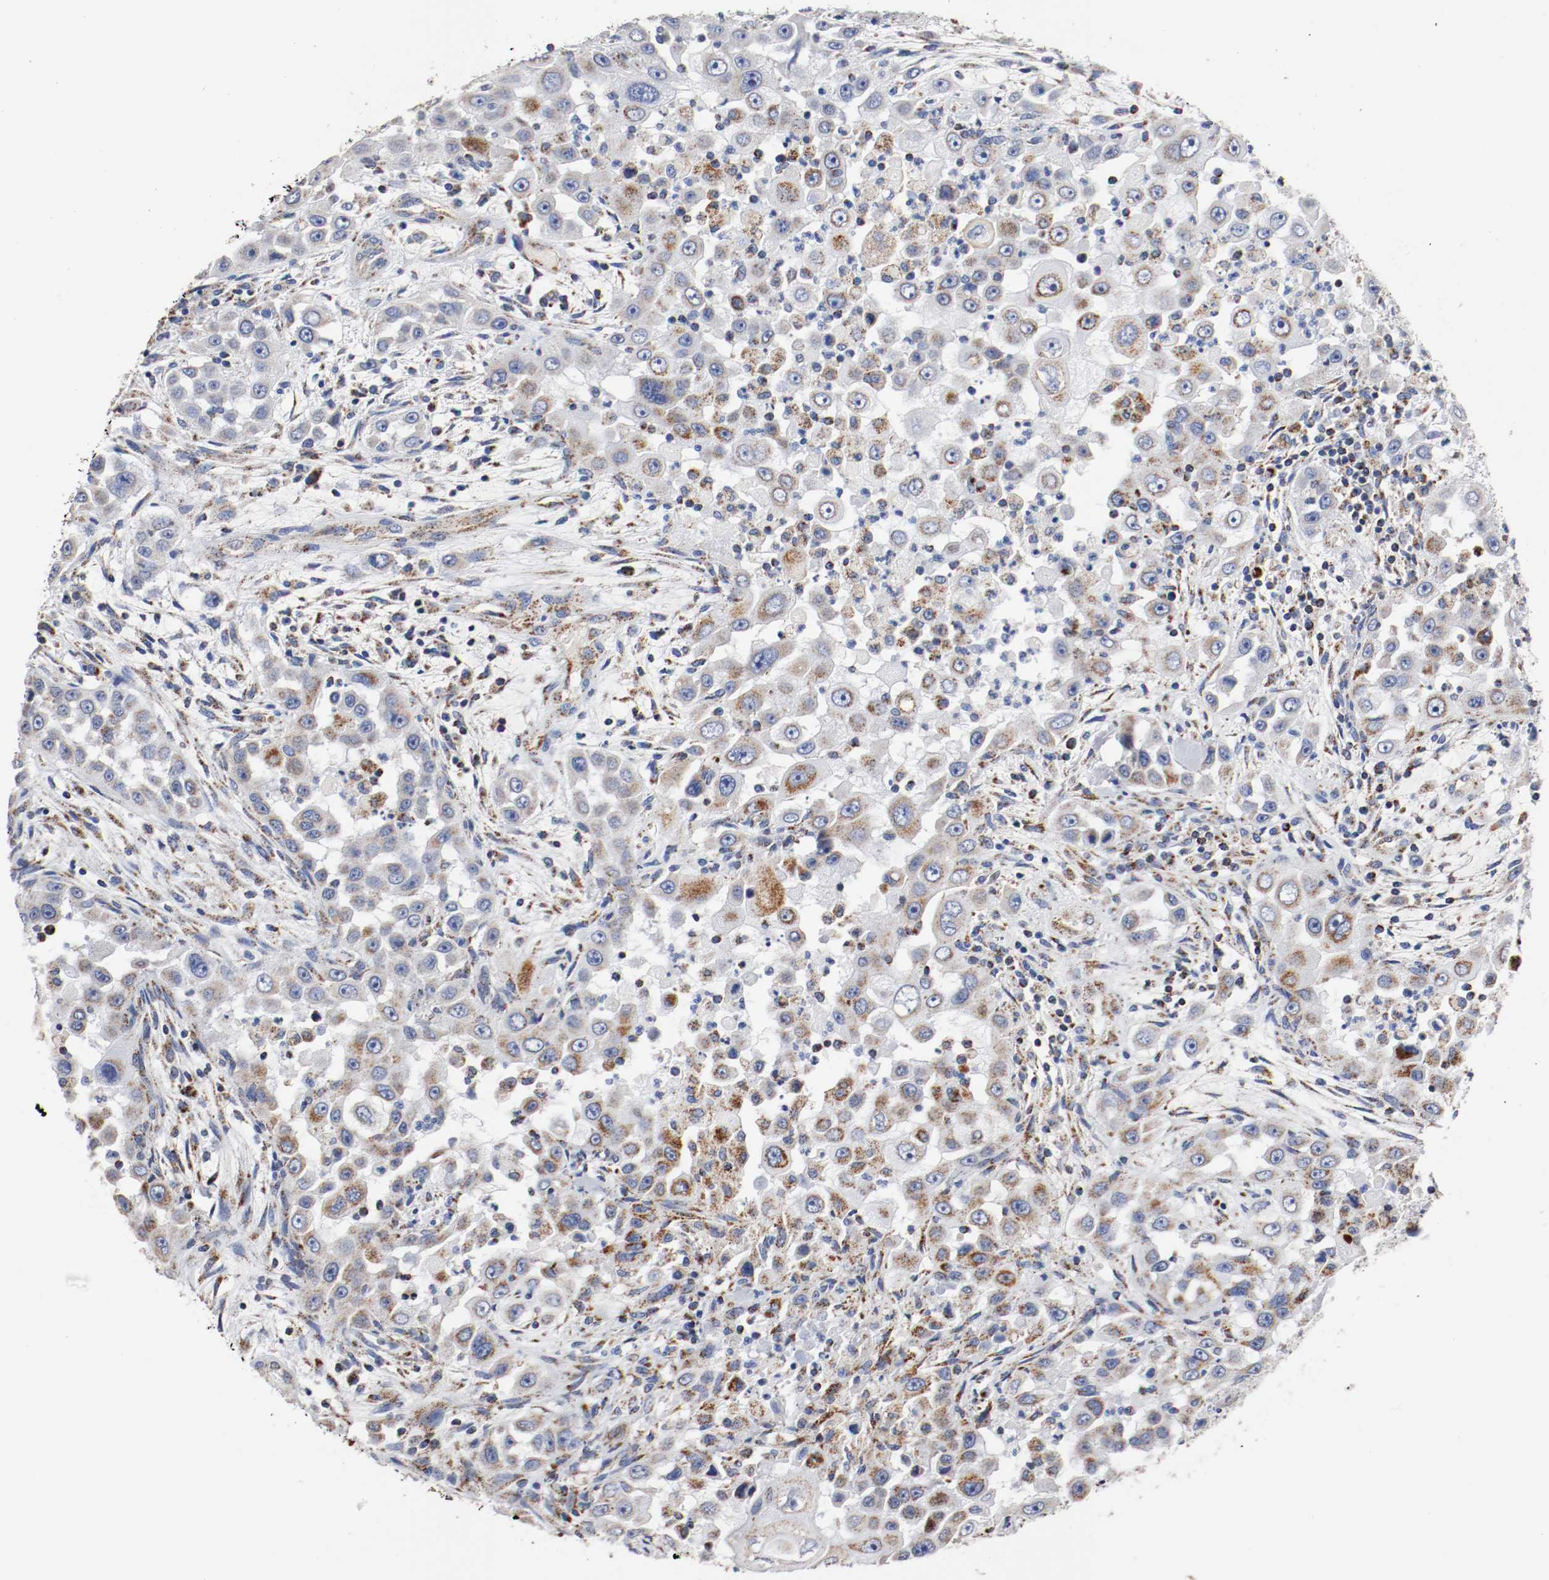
{"staining": {"intensity": "moderate", "quantity": "25%-75%", "location": "cytoplasmic/membranous"}, "tissue": "head and neck cancer", "cell_type": "Tumor cells", "image_type": "cancer", "snomed": [{"axis": "morphology", "description": "Carcinoma, NOS"}, {"axis": "topography", "description": "Head-Neck"}], "caption": "Protein expression analysis of human head and neck cancer reveals moderate cytoplasmic/membranous expression in approximately 25%-75% of tumor cells.", "gene": "TUBD1", "patient": {"sex": "male", "age": 87}}